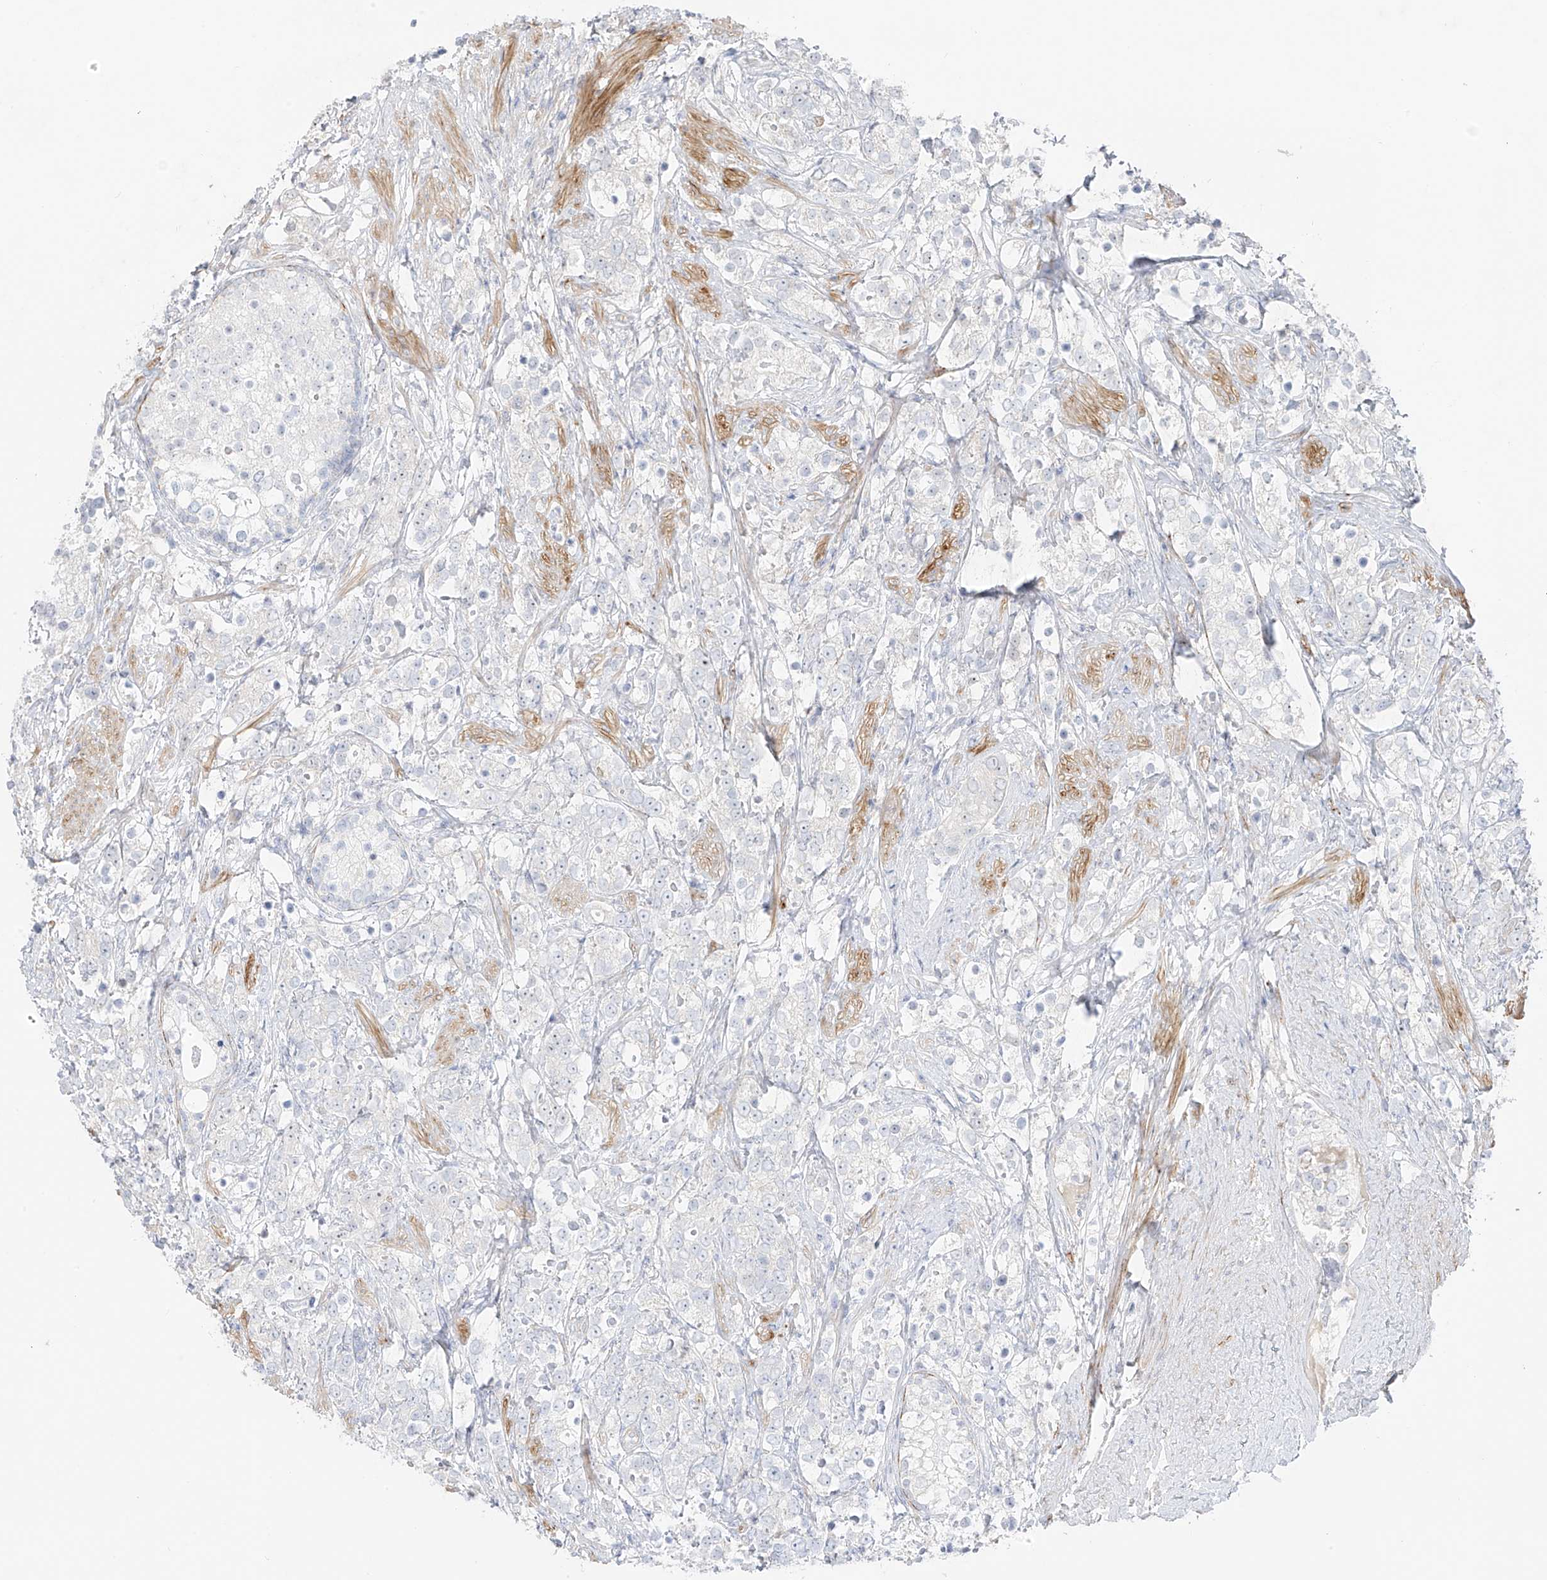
{"staining": {"intensity": "negative", "quantity": "none", "location": "none"}, "tissue": "prostate cancer", "cell_type": "Tumor cells", "image_type": "cancer", "snomed": [{"axis": "morphology", "description": "Adenocarcinoma, High grade"}, {"axis": "topography", "description": "Prostate"}], "caption": "There is no significant positivity in tumor cells of adenocarcinoma (high-grade) (prostate).", "gene": "C11orf87", "patient": {"sex": "male", "age": 69}}